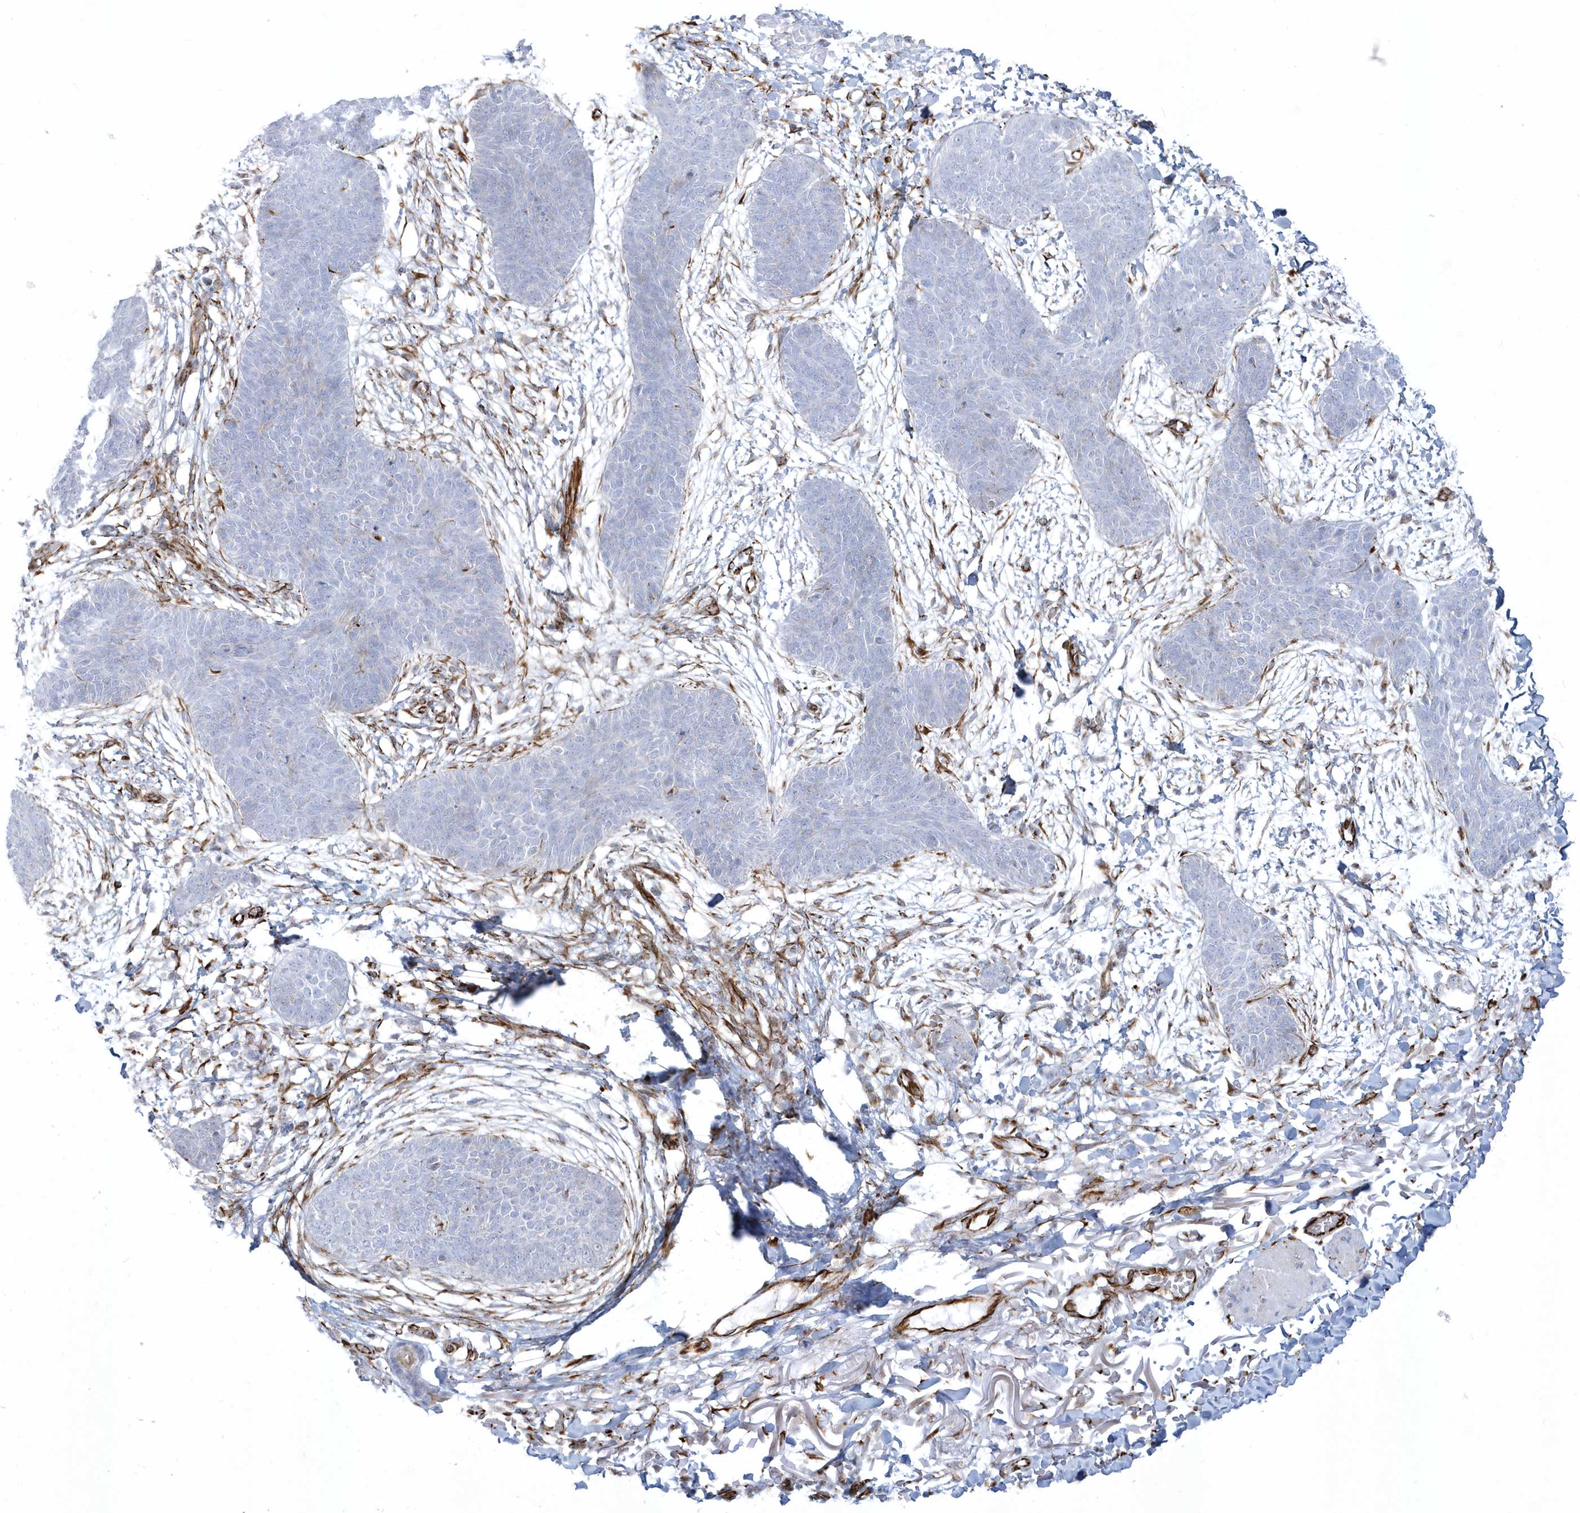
{"staining": {"intensity": "negative", "quantity": "none", "location": "none"}, "tissue": "skin cancer", "cell_type": "Tumor cells", "image_type": "cancer", "snomed": [{"axis": "morphology", "description": "Basal cell carcinoma"}, {"axis": "topography", "description": "Skin"}], "caption": "Protein analysis of skin cancer exhibits no significant staining in tumor cells.", "gene": "PPIL6", "patient": {"sex": "male", "age": 85}}